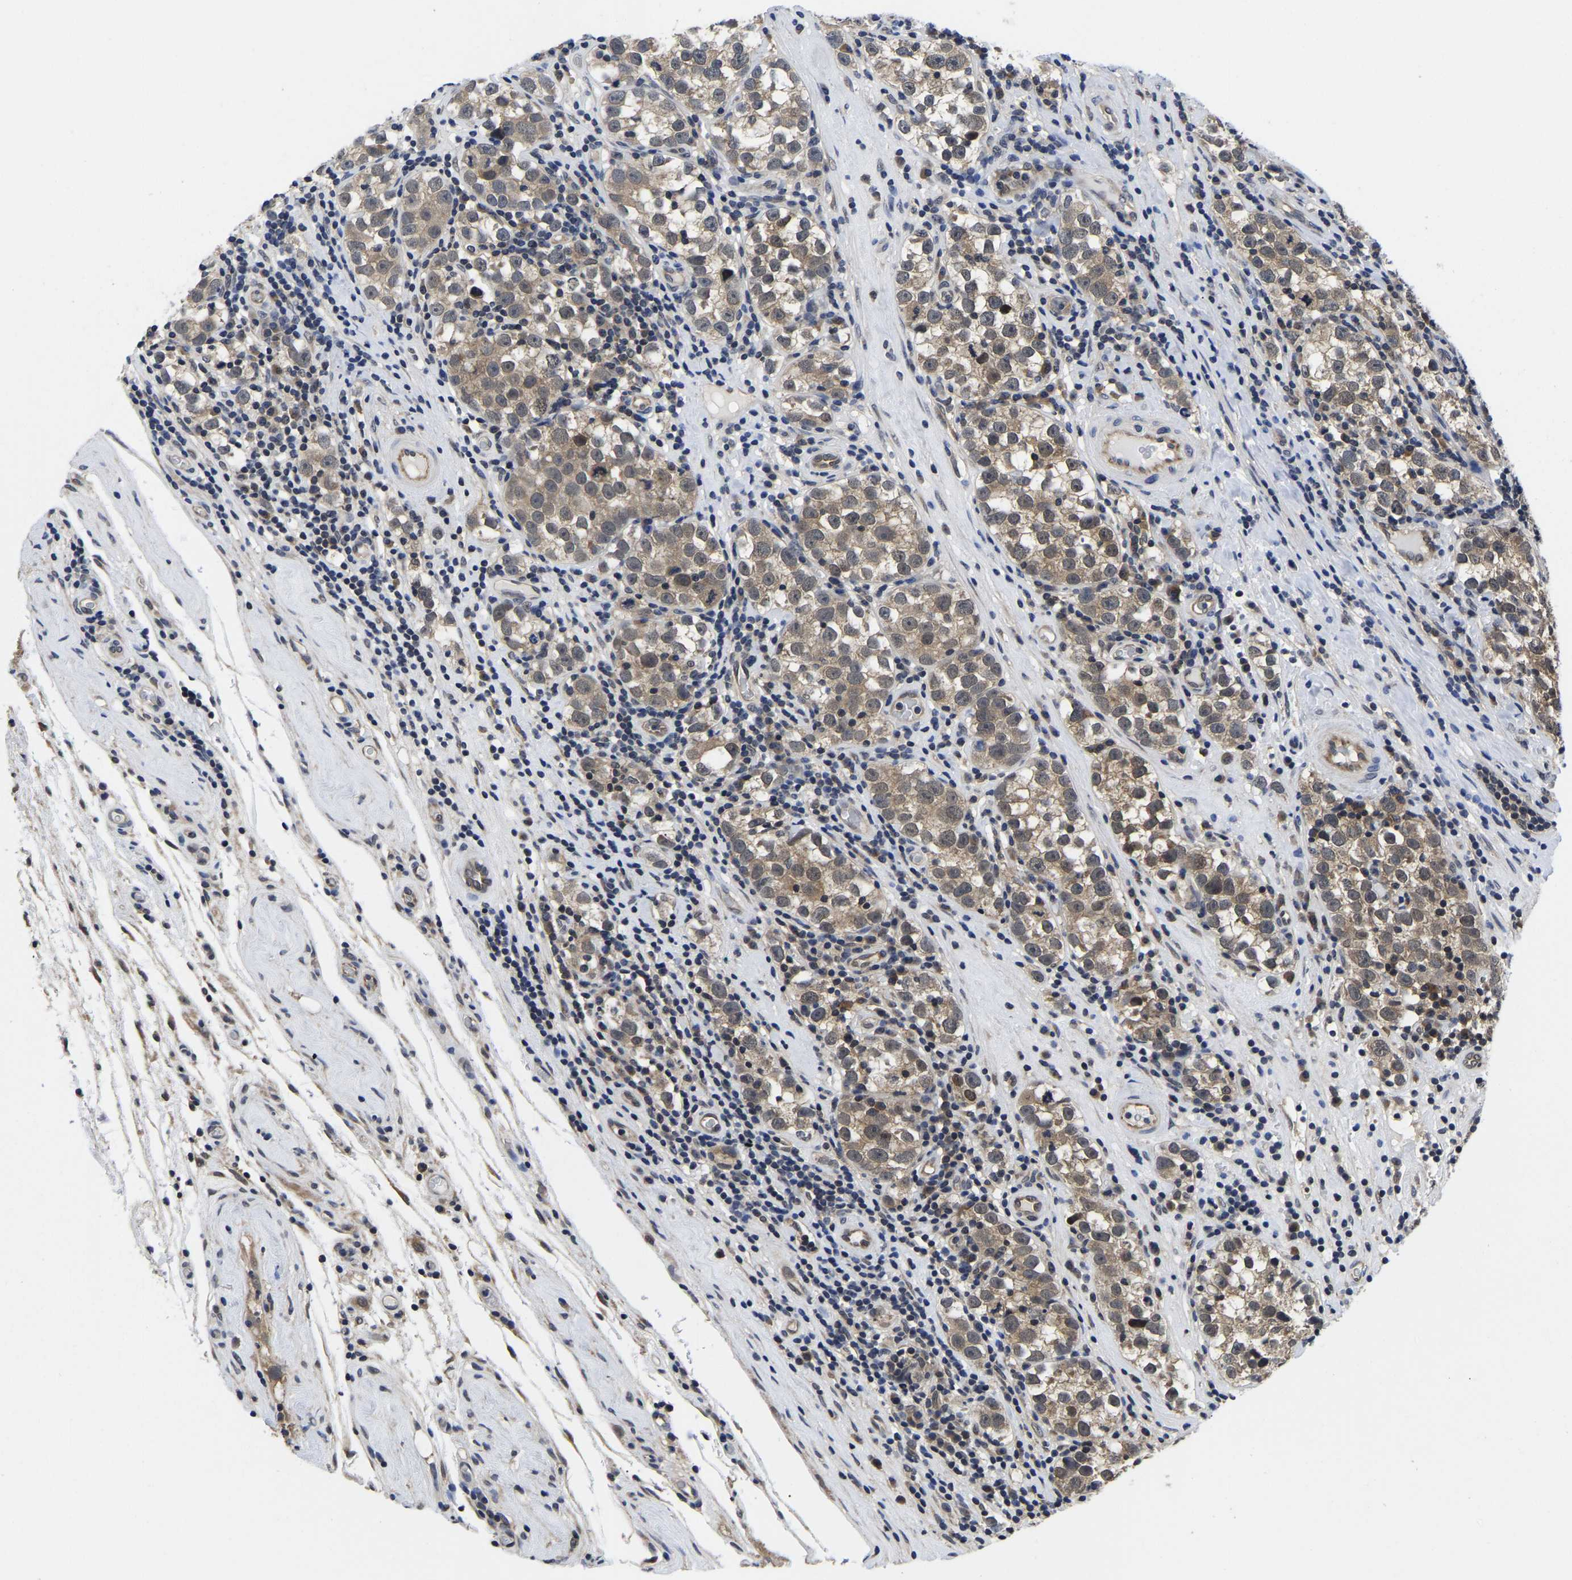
{"staining": {"intensity": "weak", "quantity": ">75%", "location": "cytoplasmic/membranous"}, "tissue": "testis cancer", "cell_type": "Tumor cells", "image_type": "cancer", "snomed": [{"axis": "morphology", "description": "Normal tissue, NOS"}, {"axis": "morphology", "description": "Seminoma, NOS"}, {"axis": "topography", "description": "Testis"}], "caption": "Tumor cells display low levels of weak cytoplasmic/membranous positivity in approximately >75% of cells in testis cancer (seminoma).", "gene": "MCOLN2", "patient": {"sex": "male", "age": 43}}